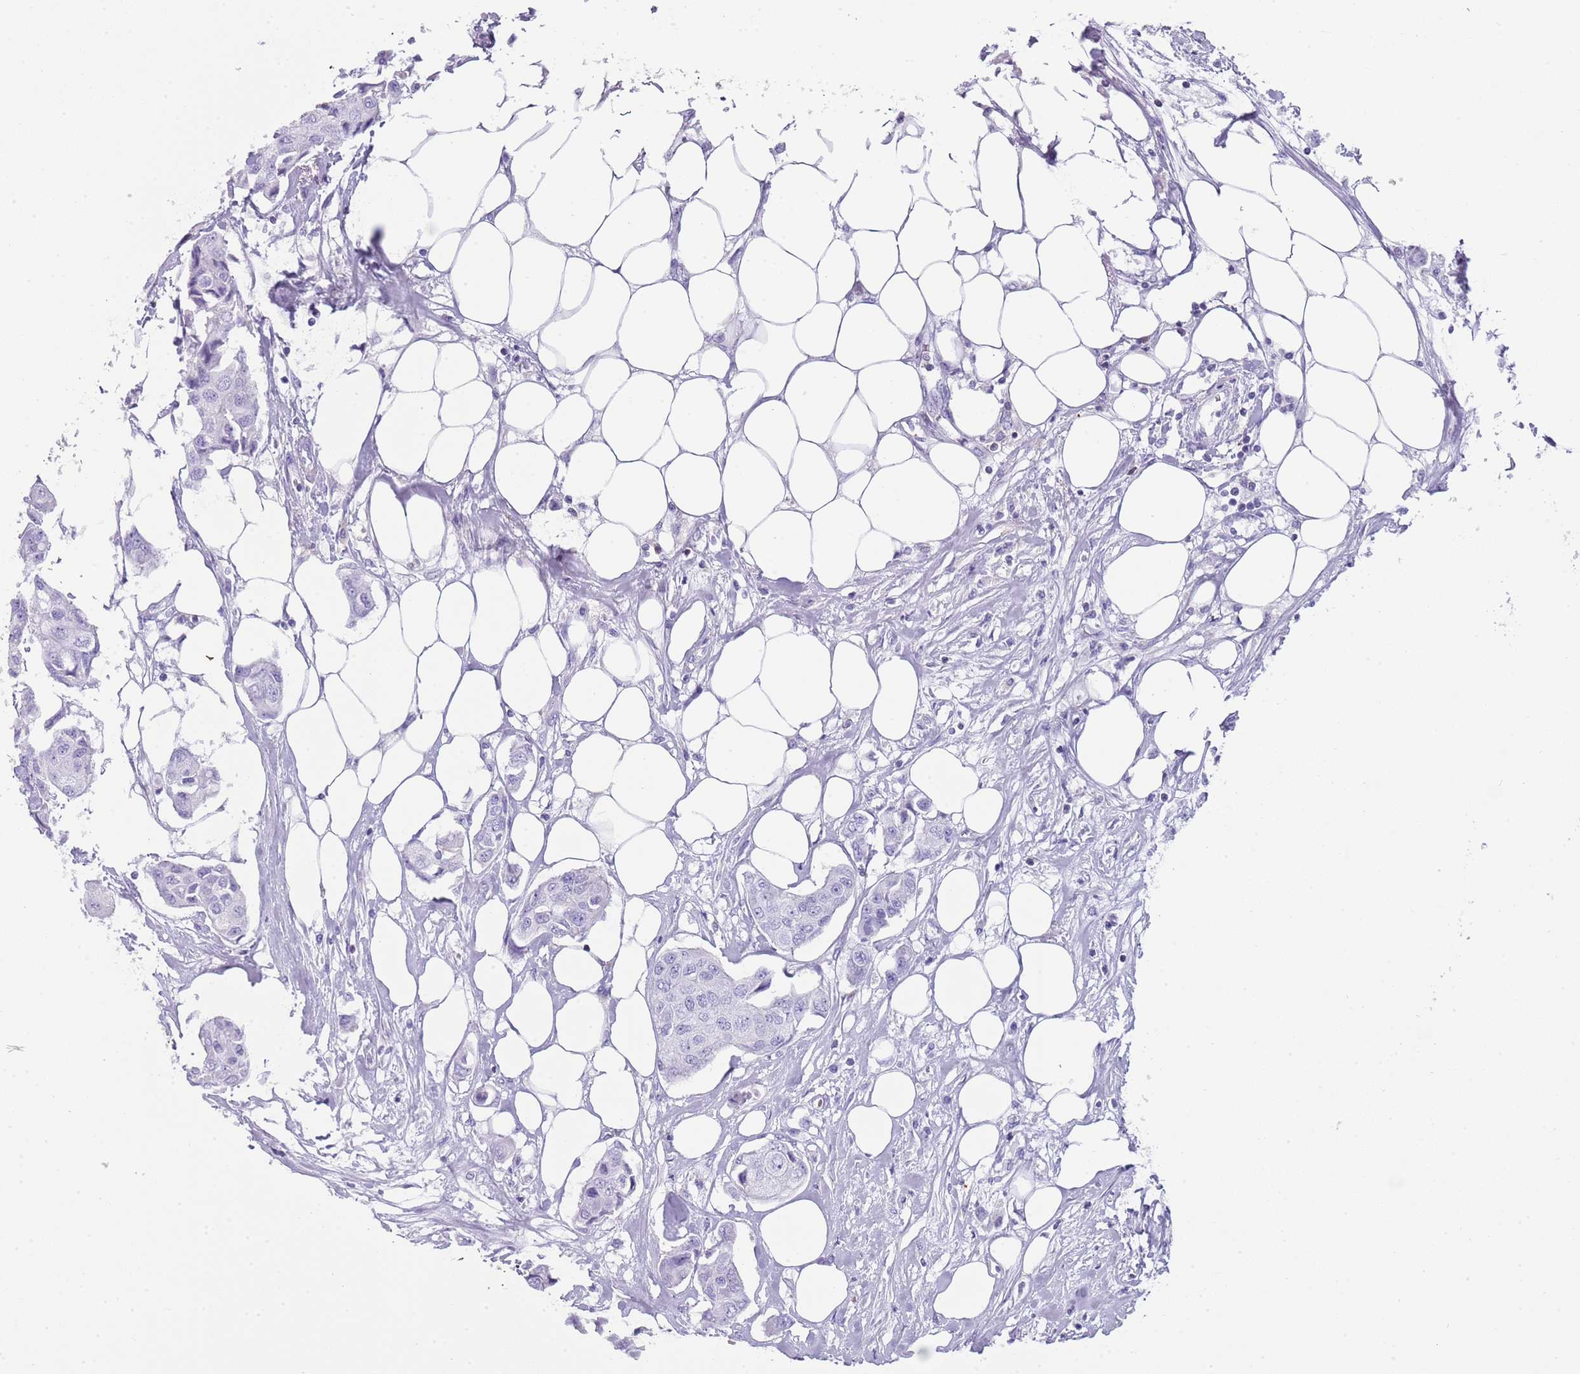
{"staining": {"intensity": "negative", "quantity": "none", "location": "none"}, "tissue": "breast cancer", "cell_type": "Tumor cells", "image_type": "cancer", "snomed": [{"axis": "morphology", "description": "Duct carcinoma"}, {"axis": "topography", "description": "Breast"}, {"axis": "topography", "description": "Lymph node"}], "caption": "Tumor cells are negative for brown protein staining in intraductal carcinoma (breast).", "gene": "NBPF20", "patient": {"sex": "female", "age": 80}}